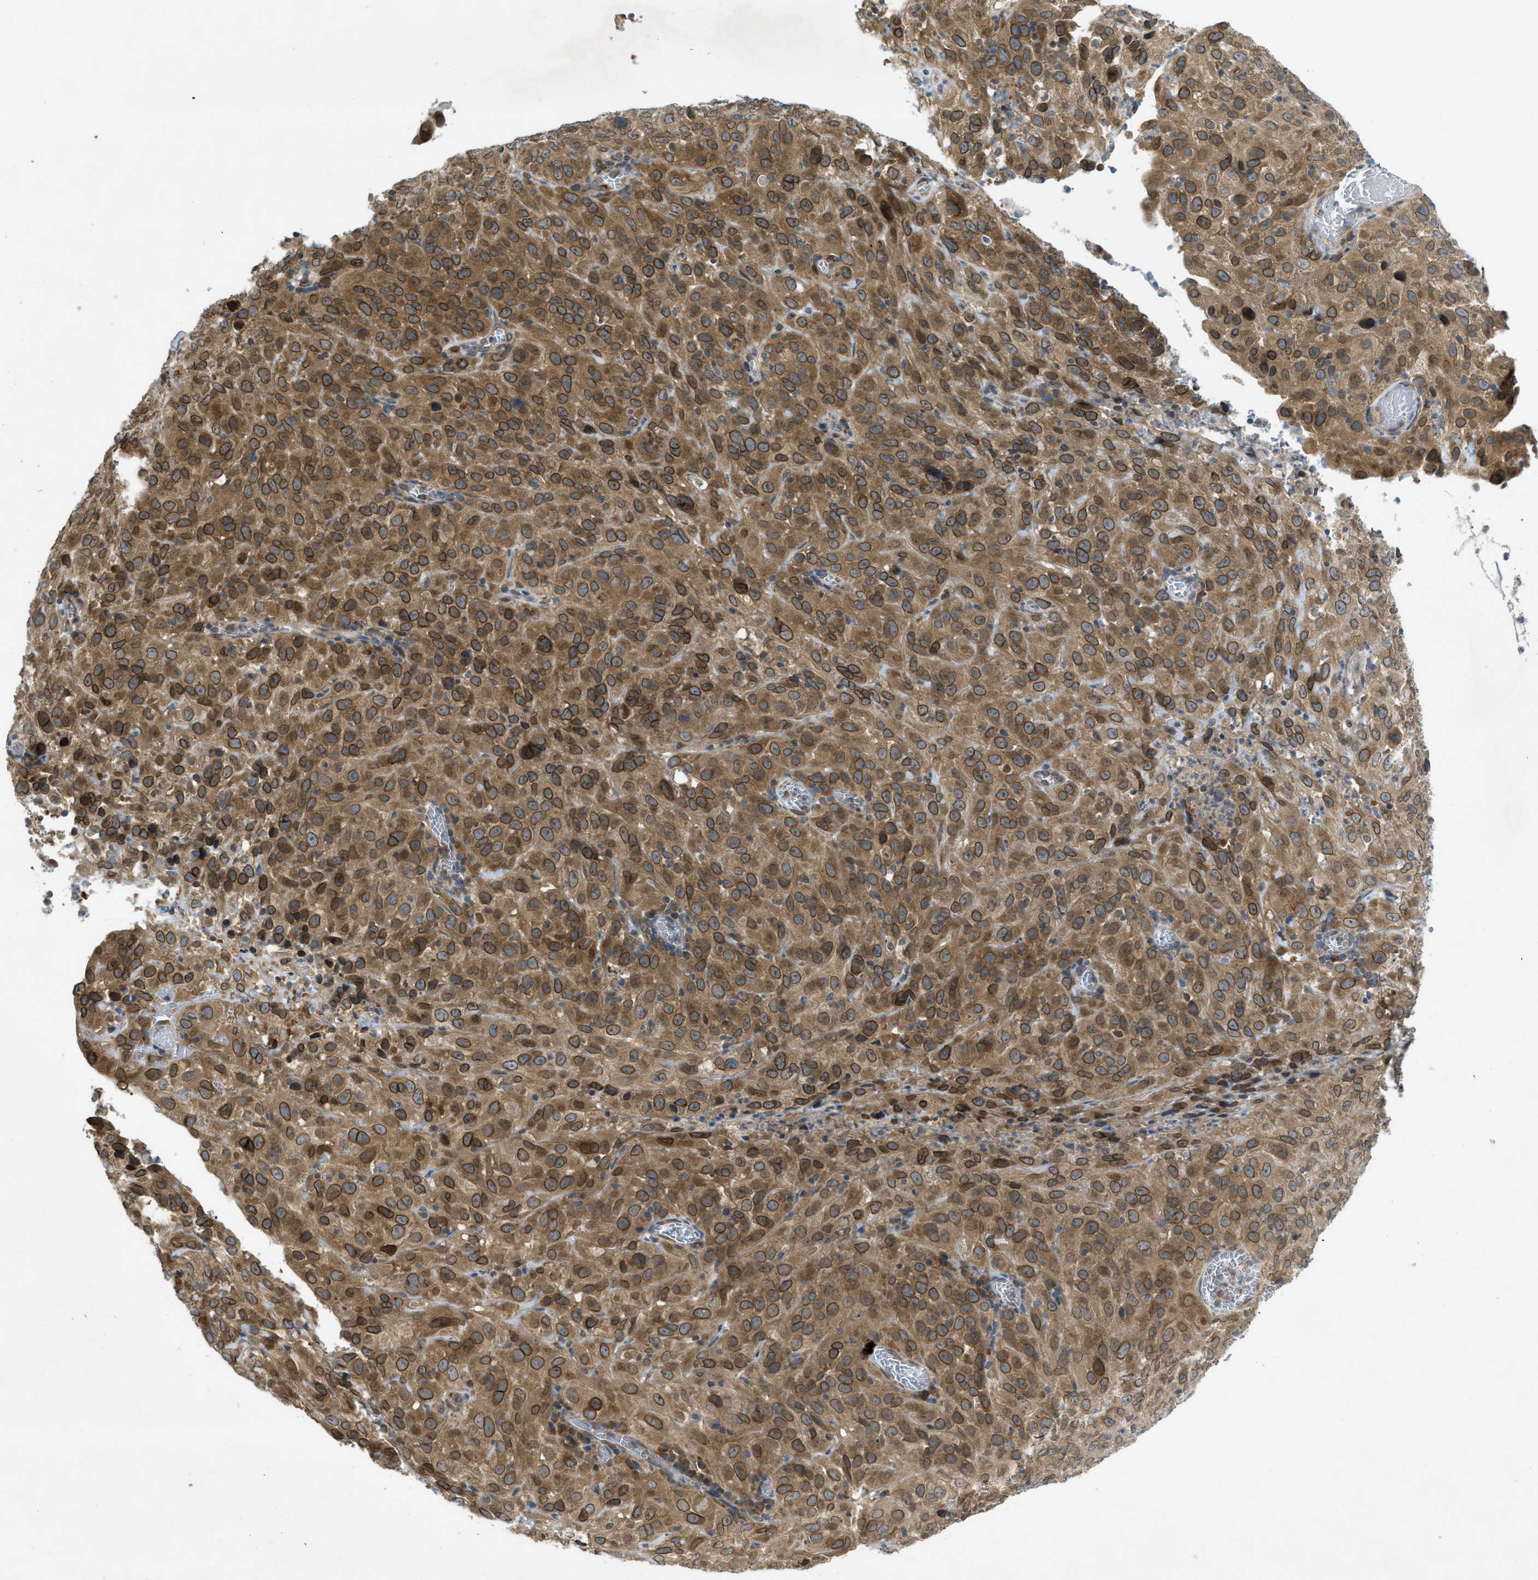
{"staining": {"intensity": "moderate", "quantity": ">75%", "location": "cytoplasmic/membranous,nuclear"}, "tissue": "cervical cancer", "cell_type": "Tumor cells", "image_type": "cancer", "snomed": [{"axis": "morphology", "description": "Squamous cell carcinoma, NOS"}, {"axis": "topography", "description": "Cervix"}], "caption": "The micrograph exhibits staining of squamous cell carcinoma (cervical), revealing moderate cytoplasmic/membranous and nuclear protein positivity (brown color) within tumor cells.", "gene": "EIF2AK3", "patient": {"sex": "female", "age": 32}}